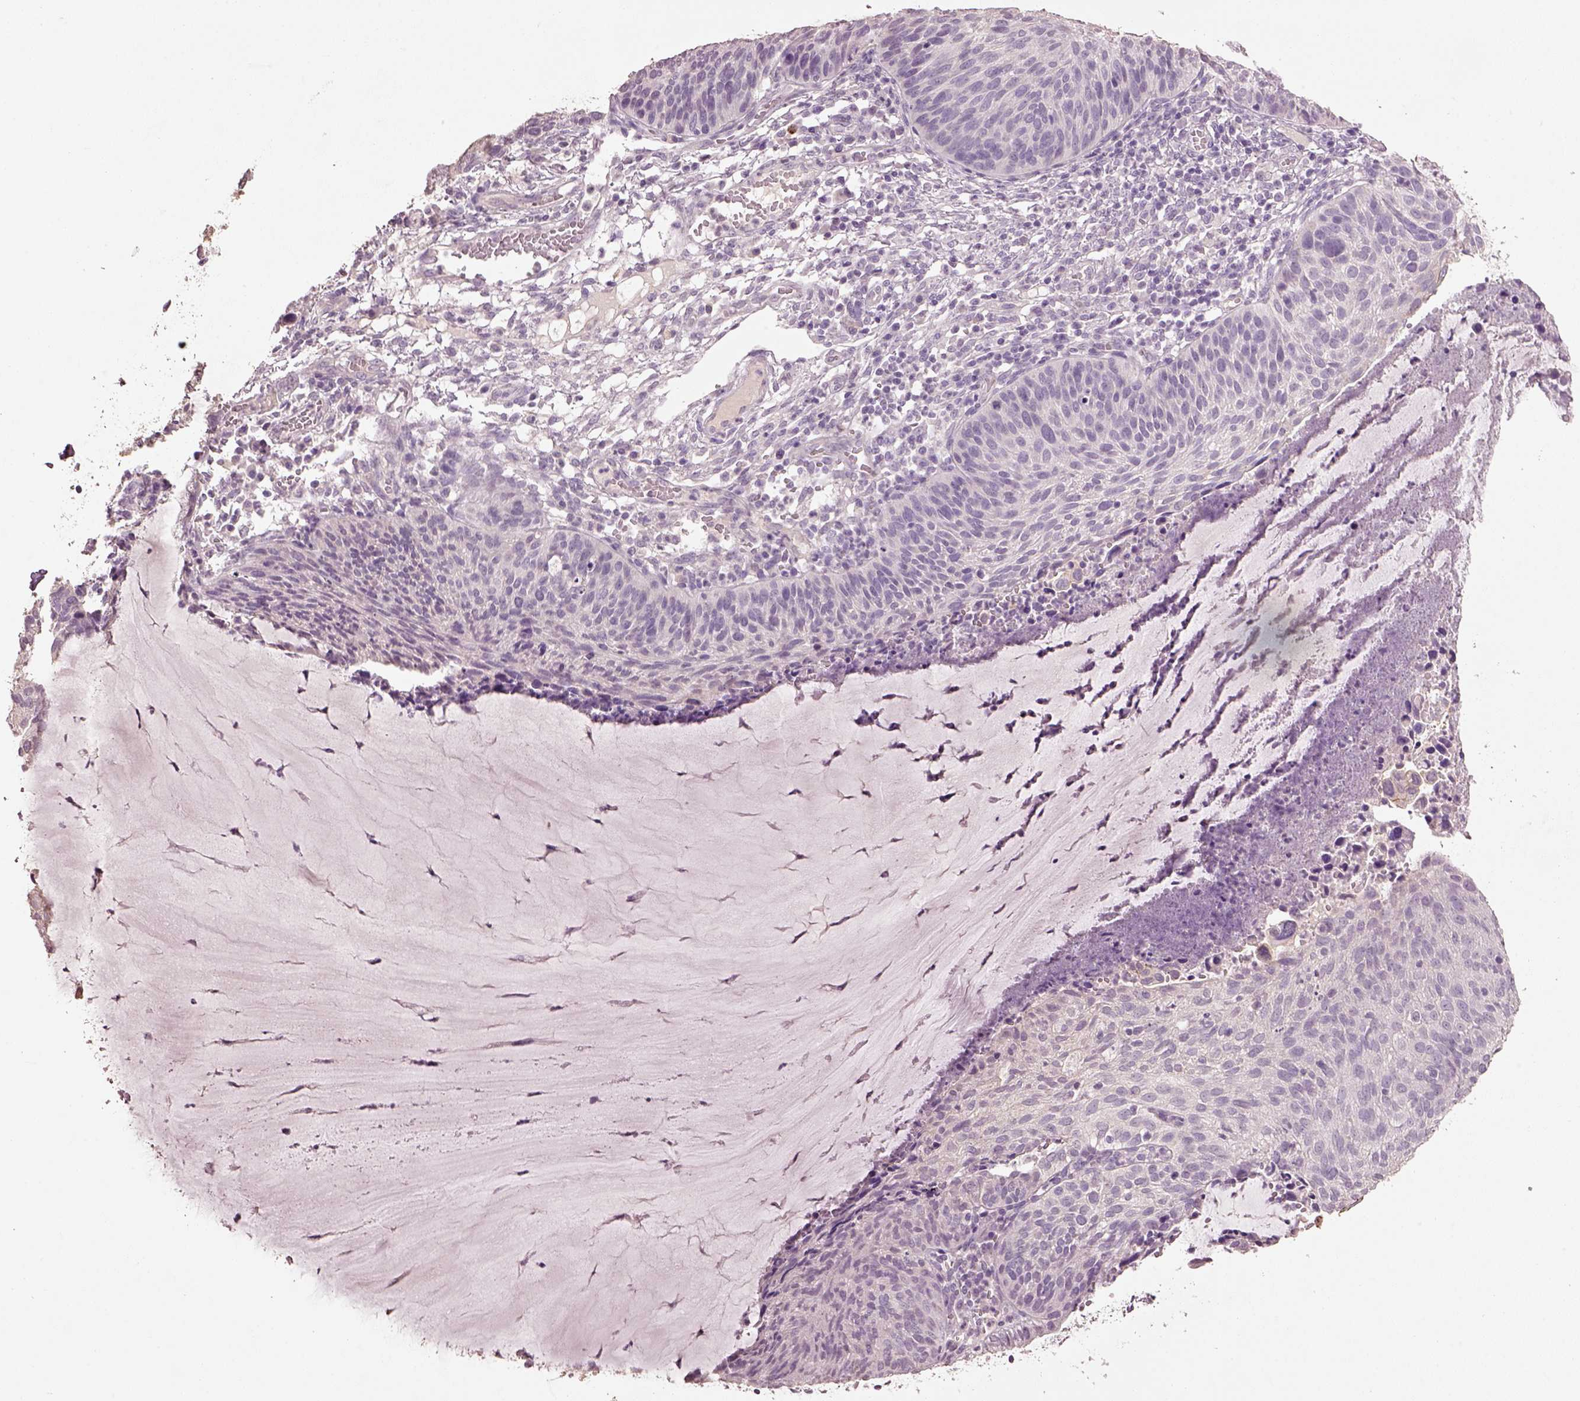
{"staining": {"intensity": "negative", "quantity": "none", "location": "none"}, "tissue": "cervical cancer", "cell_type": "Tumor cells", "image_type": "cancer", "snomed": [{"axis": "morphology", "description": "Squamous cell carcinoma, NOS"}, {"axis": "topography", "description": "Cervix"}], "caption": "This is an IHC histopathology image of human squamous cell carcinoma (cervical). There is no staining in tumor cells.", "gene": "KCNIP3", "patient": {"sex": "female", "age": 36}}